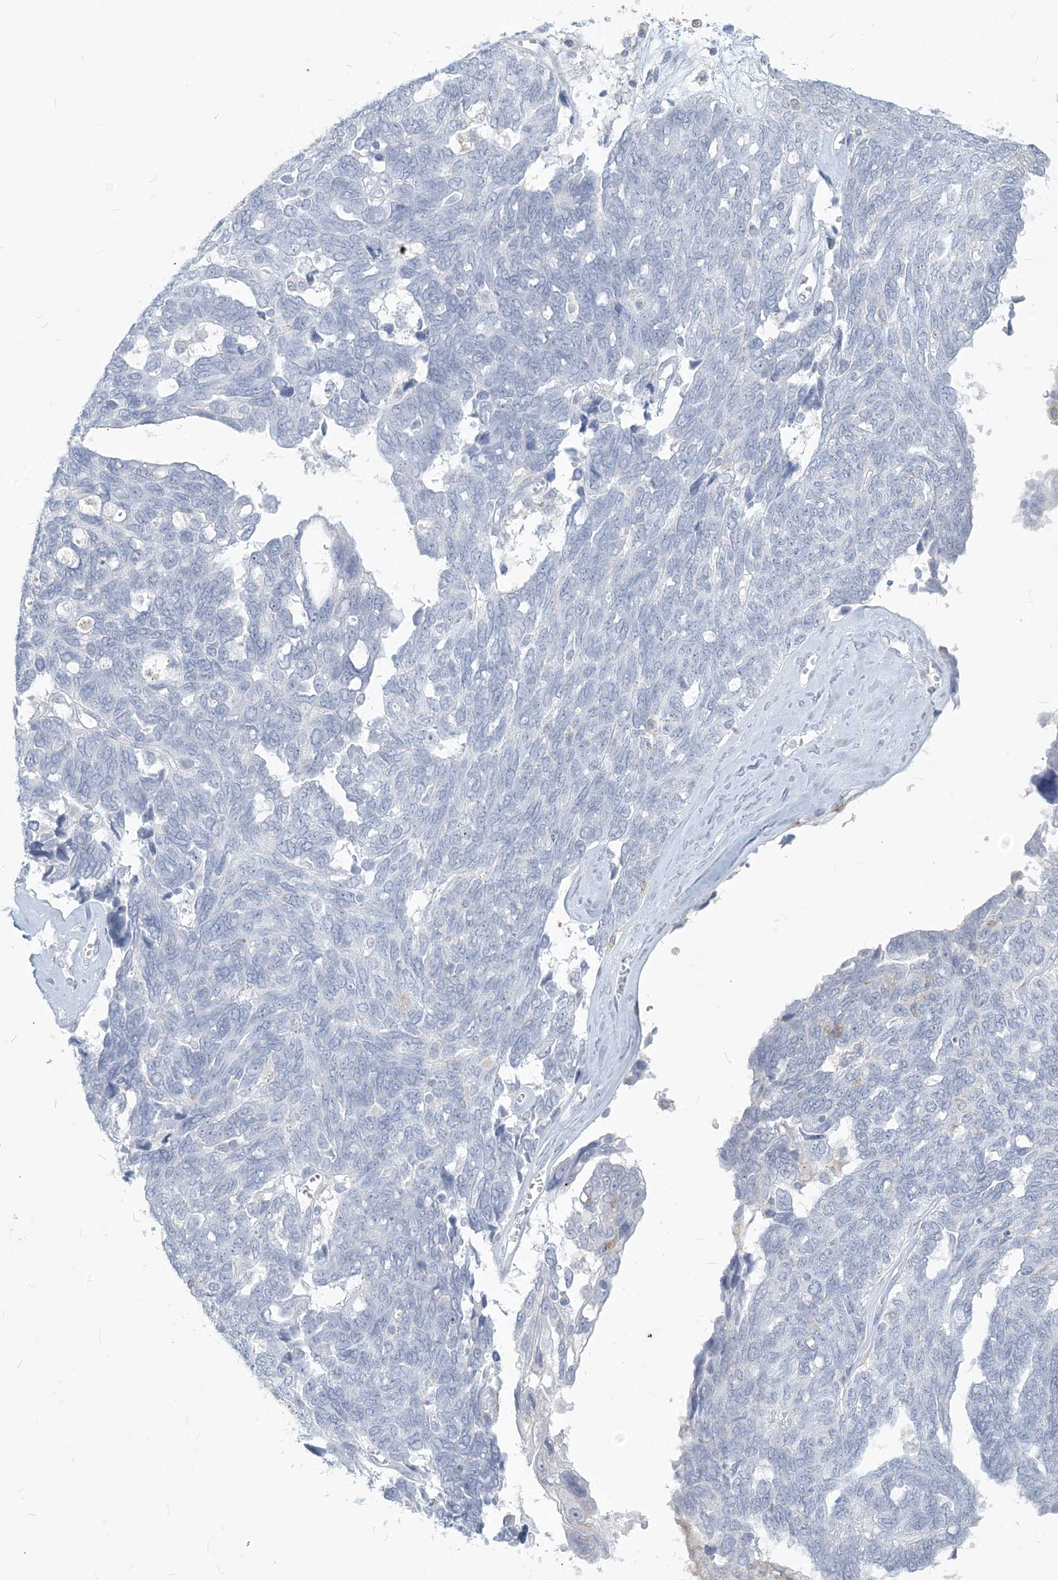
{"staining": {"intensity": "negative", "quantity": "none", "location": "none"}, "tissue": "ovarian cancer", "cell_type": "Tumor cells", "image_type": "cancer", "snomed": [{"axis": "morphology", "description": "Cystadenocarcinoma, serous, NOS"}, {"axis": "topography", "description": "Ovary"}], "caption": "Ovarian cancer was stained to show a protein in brown. There is no significant positivity in tumor cells.", "gene": "HLA-DRB1", "patient": {"sex": "female", "age": 79}}